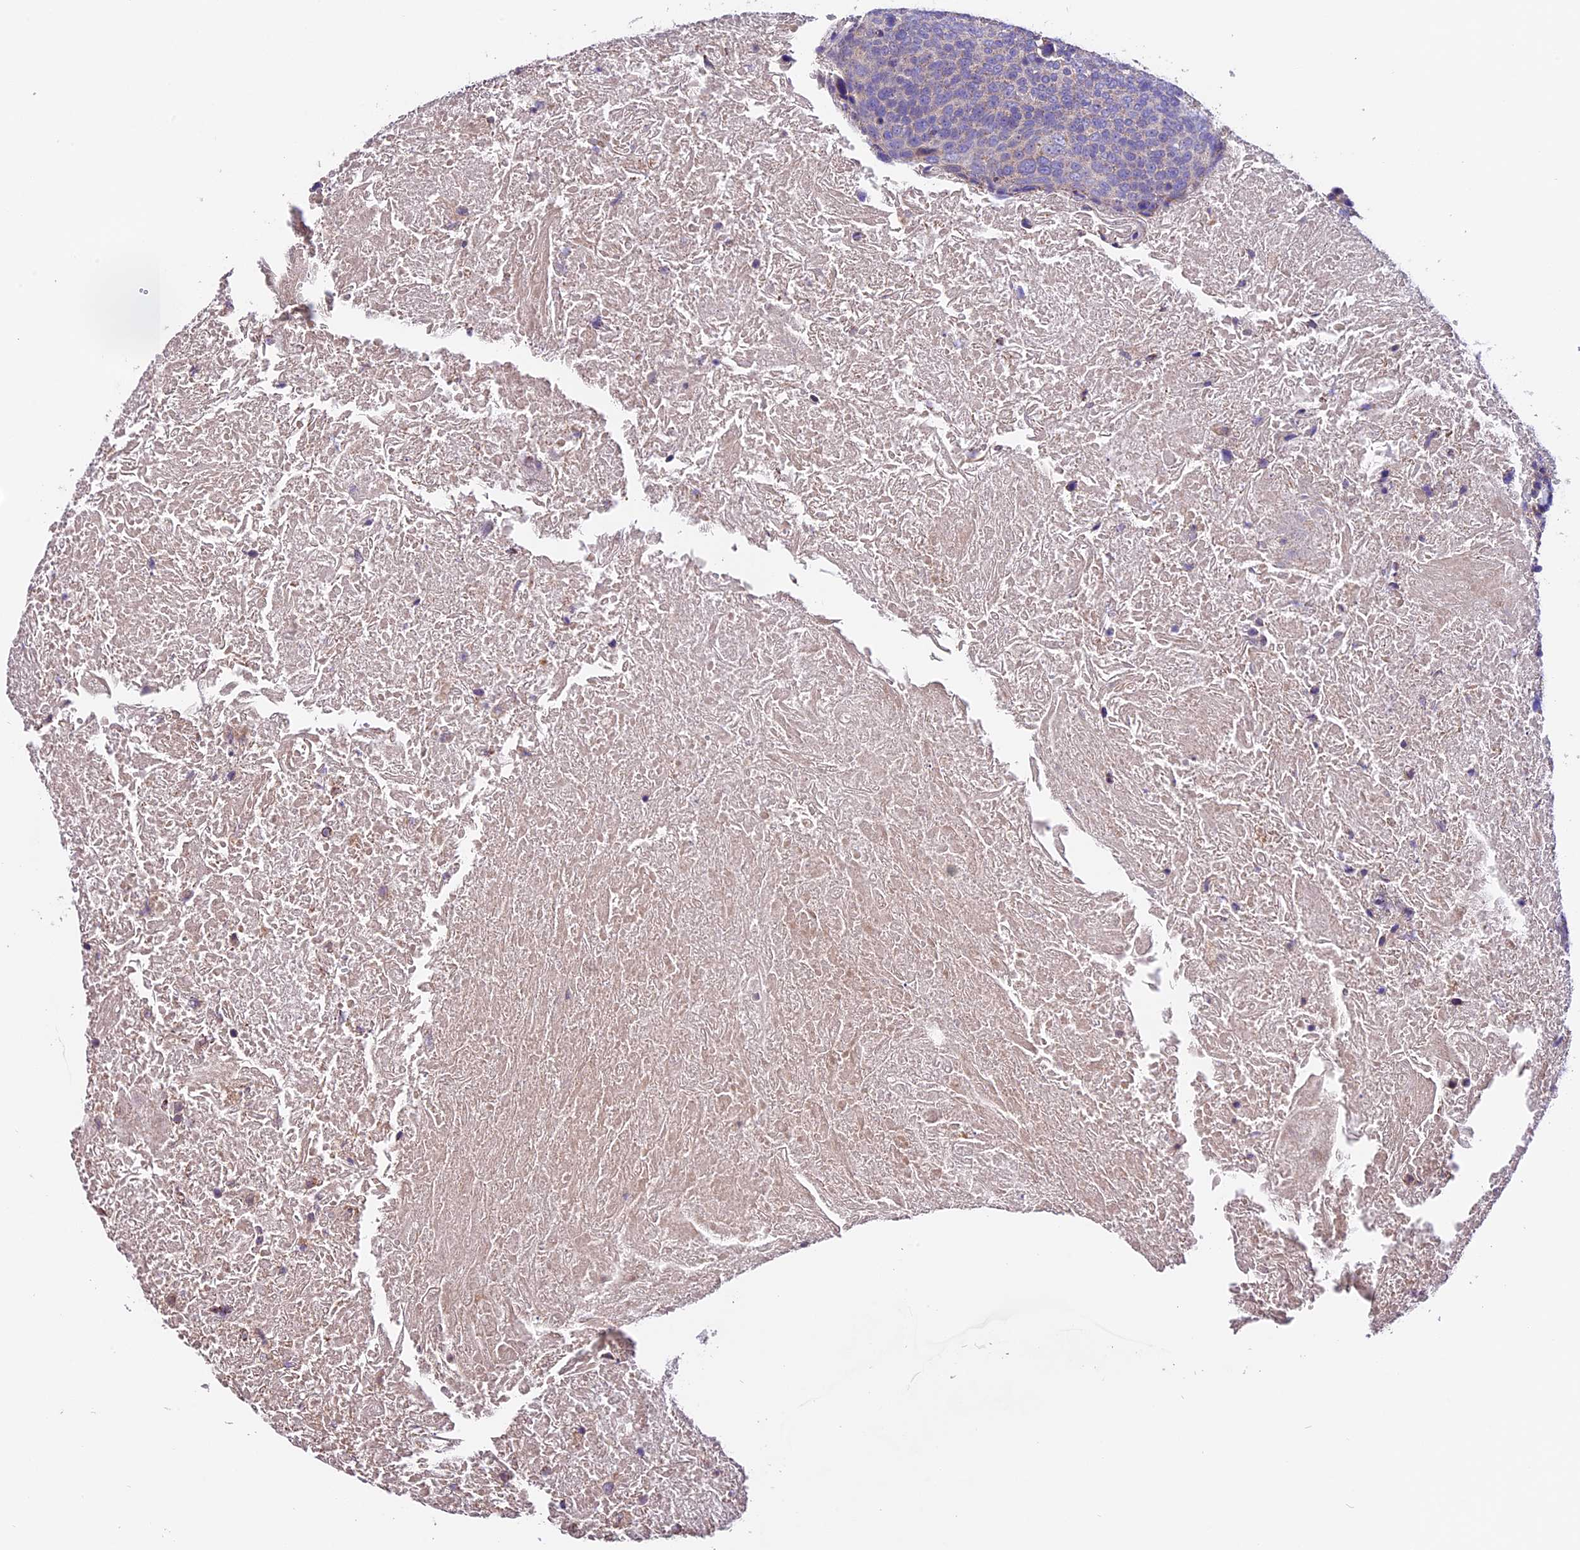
{"staining": {"intensity": "weak", "quantity": "25%-75%", "location": "cytoplasmic/membranous"}, "tissue": "head and neck cancer", "cell_type": "Tumor cells", "image_type": "cancer", "snomed": [{"axis": "morphology", "description": "Squamous cell carcinoma, NOS"}, {"axis": "morphology", "description": "Squamous cell carcinoma, metastatic, NOS"}, {"axis": "topography", "description": "Lymph node"}, {"axis": "topography", "description": "Head-Neck"}], "caption": "Protein expression analysis of head and neck cancer exhibits weak cytoplasmic/membranous staining in approximately 25%-75% of tumor cells.", "gene": "DDX28", "patient": {"sex": "male", "age": 62}}